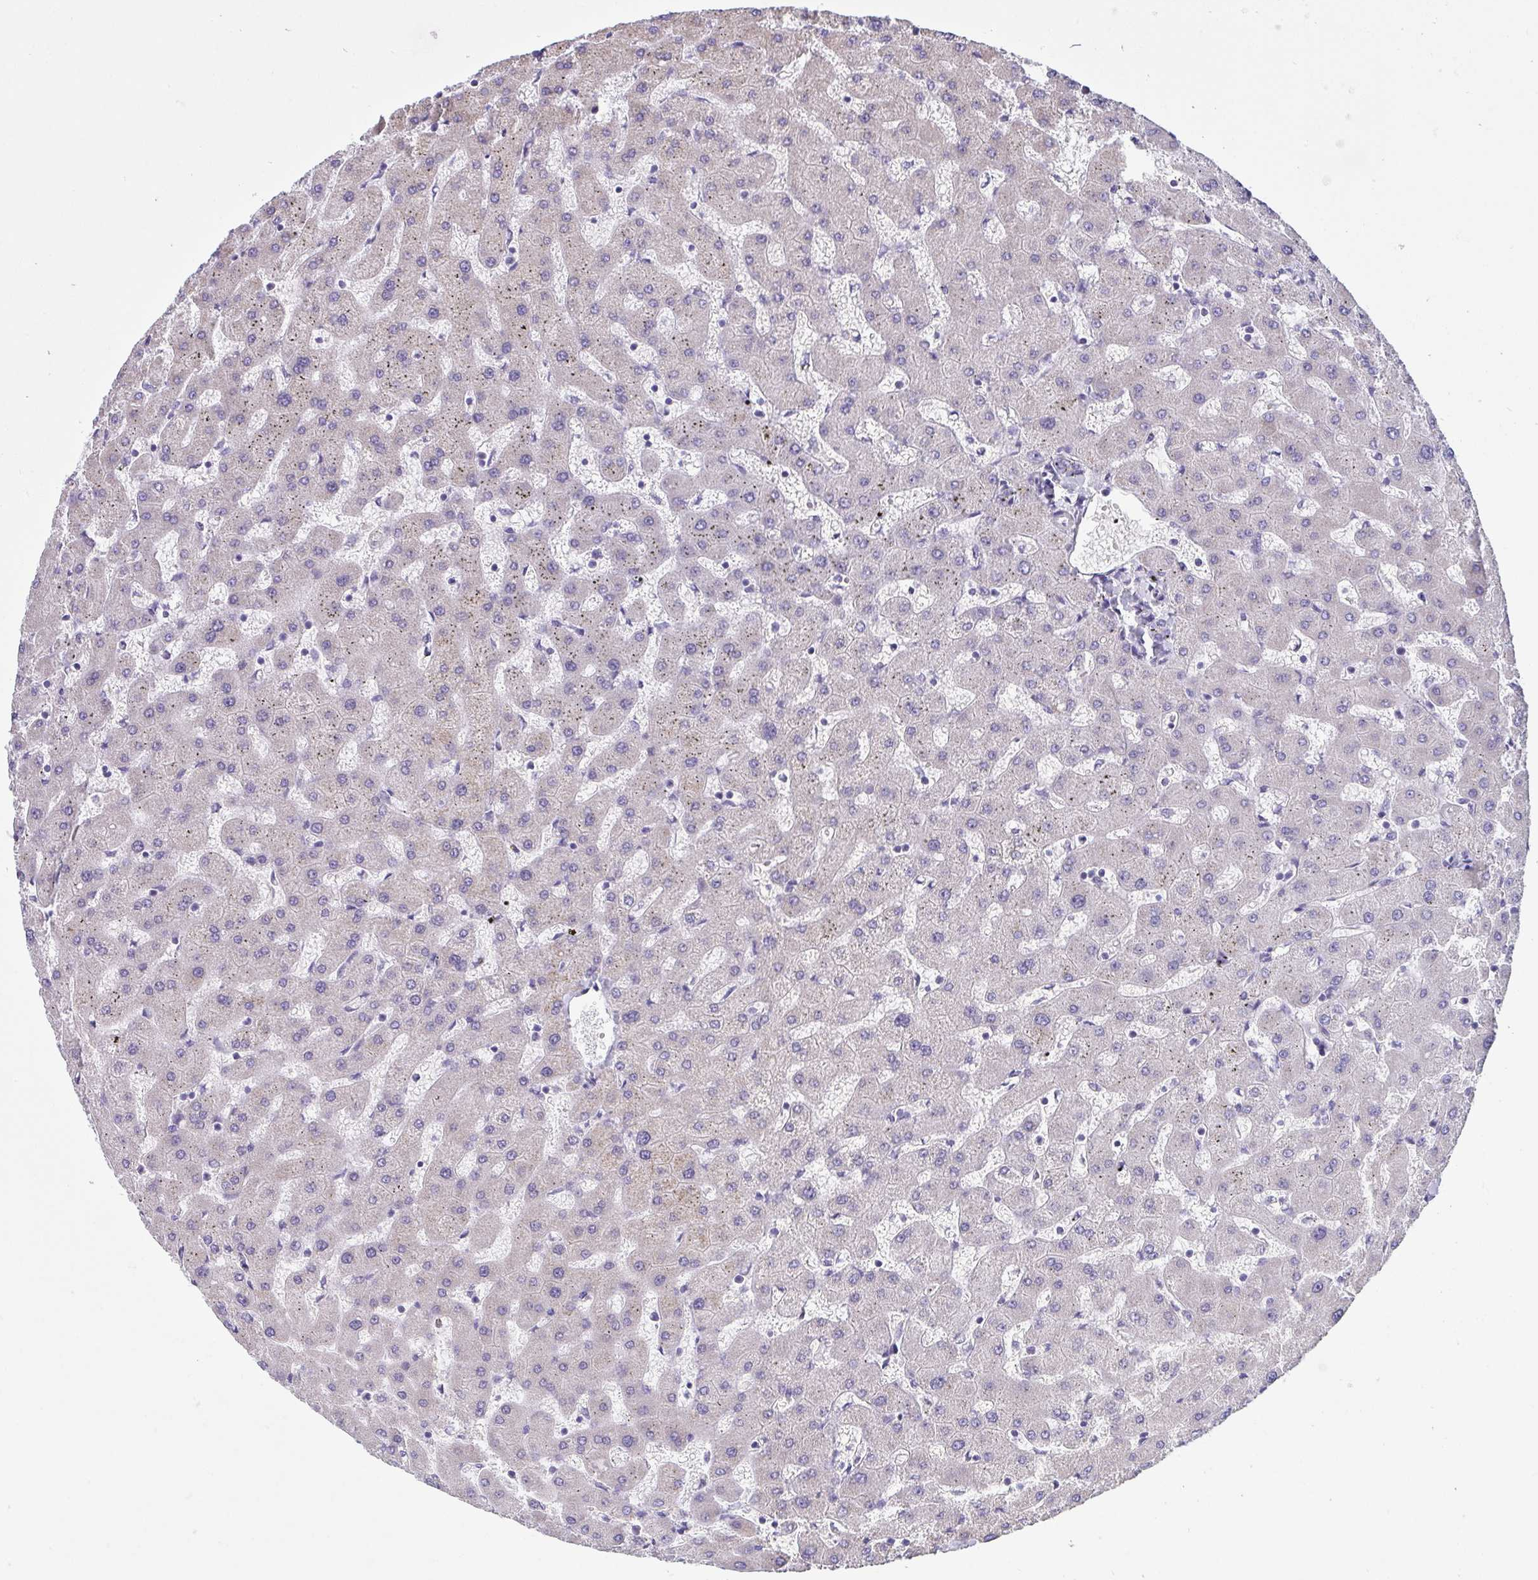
{"staining": {"intensity": "negative", "quantity": "none", "location": "none"}, "tissue": "liver", "cell_type": "Cholangiocytes", "image_type": "normal", "snomed": [{"axis": "morphology", "description": "Normal tissue, NOS"}, {"axis": "topography", "description": "Liver"}], "caption": "Cholangiocytes are negative for brown protein staining in benign liver. (Stains: DAB immunohistochemistry with hematoxylin counter stain, Microscopy: brightfield microscopy at high magnification).", "gene": "SUZ12", "patient": {"sex": "female", "age": 63}}